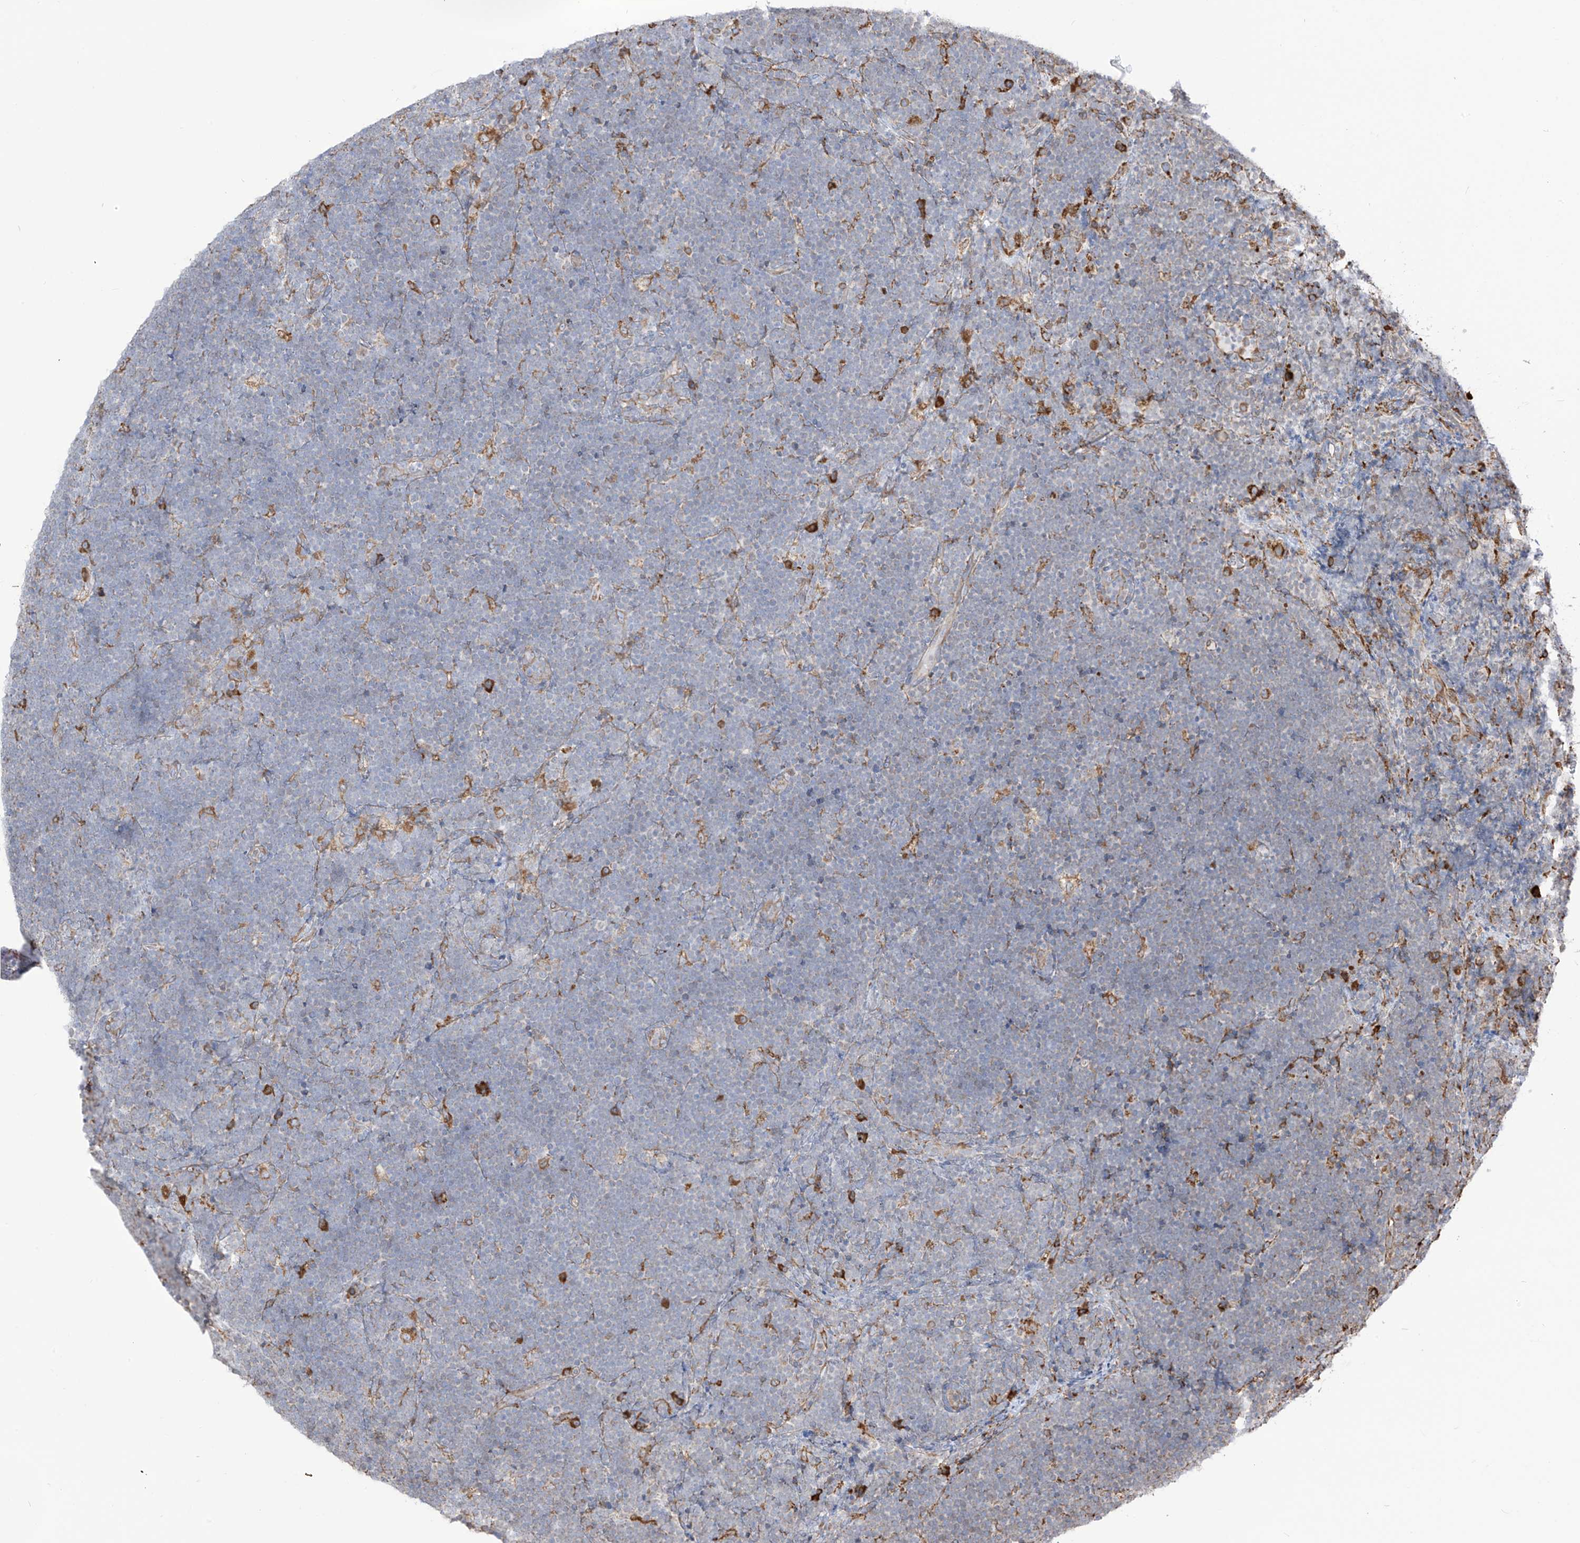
{"staining": {"intensity": "negative", "quantity": "none", "location": "none"}, "tissue": "lymphoma", "cell_type": "Tumor cells", "image_type": "cancer", "snomed": [{"axis": "morphology", "description": "Malignant lymphoma, non-Hodgkin's type, High grade"}, {"axis": "topography", "description": "Lymph node"}], "caption": "Tumor cells show no significant protein positivity in lymphoma. (Brightfield microscopy of DAB (3,3'-diaminobenzidine) IHC at high magnification).", "gene": "PDIA6", "patient": {"sex": "male", "age": 13}}